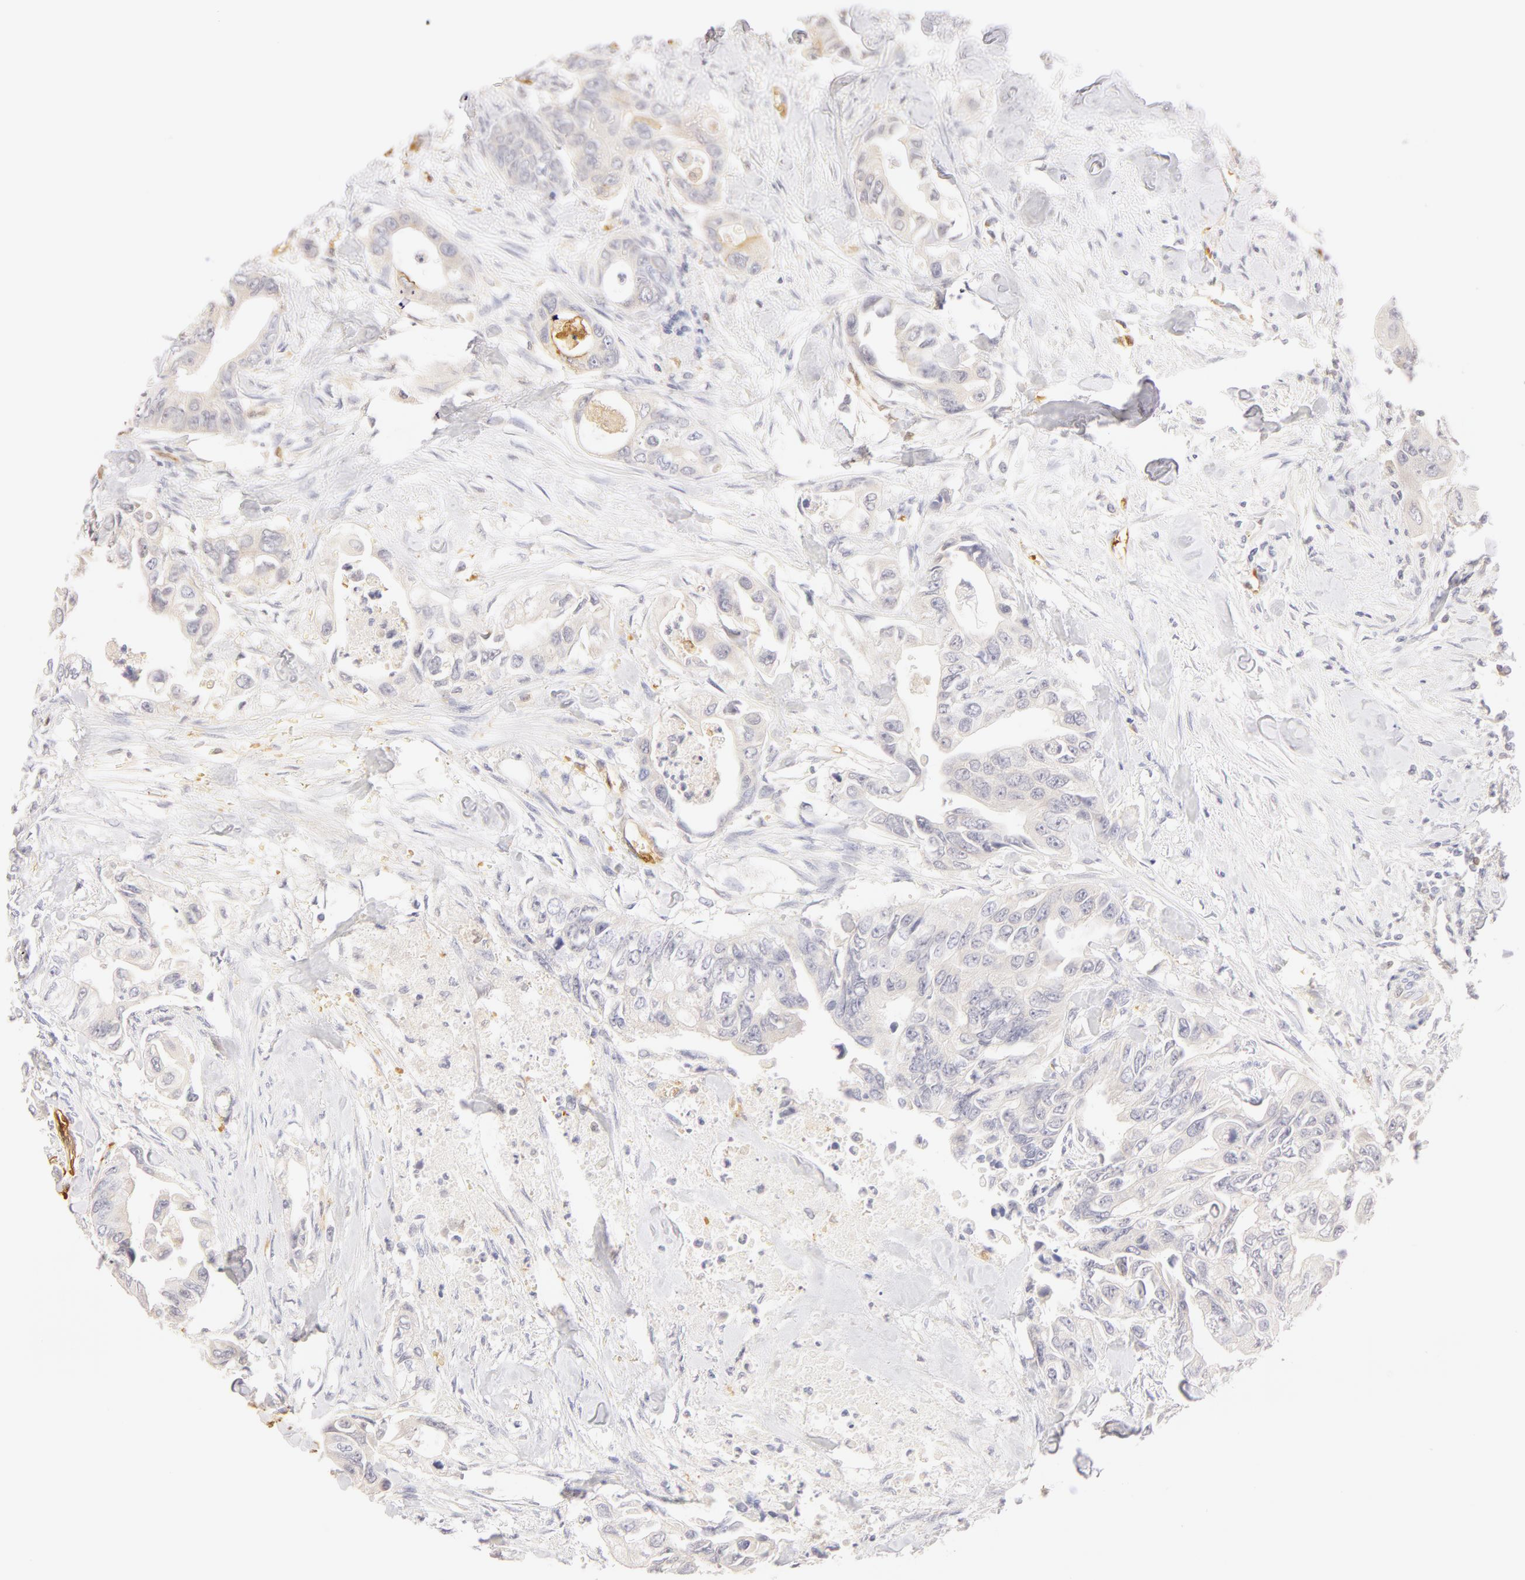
{"staining": {"intensity": "negative", "quantity": "none", "location": "none"}, "tissue": "colorectal cancer", "cell_type": "Tumor cells", "image_type": "cancer", "snomed": [{"axis": "morphology", "description": "Adenocarcinoma, NOS"}, {"axis": "topography", "description": "Colon"}], "caption": "The immunohistochemistry photomicrograph has no significant staining in tumor cells of colorectal cancer tissue.", "gene": "CA2", "patient": {"sex": "female", "age": 11}}